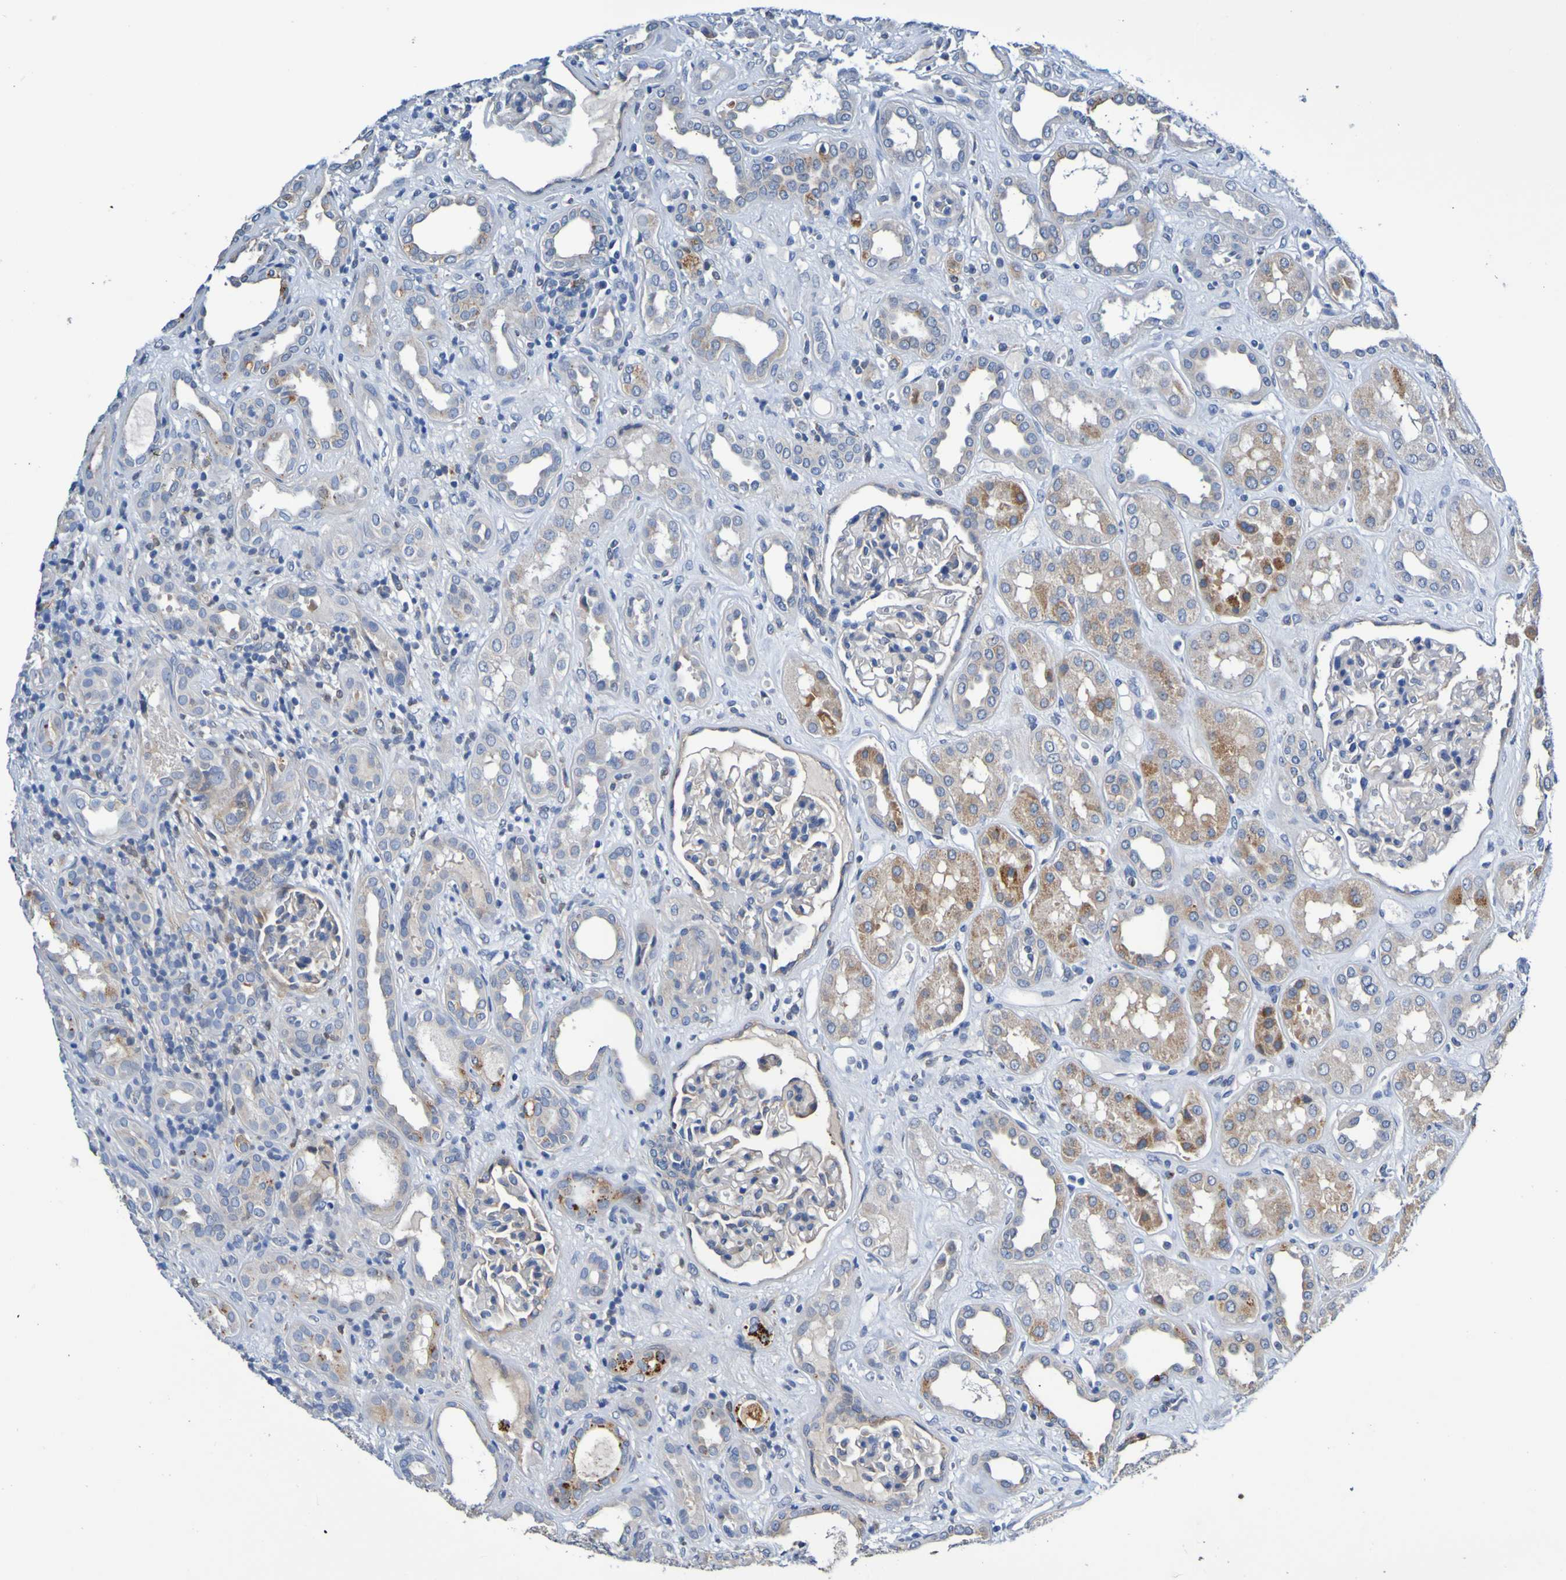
{"staining": {"intensity": "negative", "quantity": "none", "location": "none"}, "tissue": "kidney", "cell_type": "Cells in glomeruli", "image_type": "normal", "snomed": [{"axis": "morphology", "description": "Normal tissue, NOS"}, {"axis": "topography", "description": "Kidney"}], "caption": "IHC image of normal kidney stained for a protein (brown), which reveals no staining in cells in glomeruli.", "gene": "METAP2", "patient": {"sex": "male", "age": 59}}